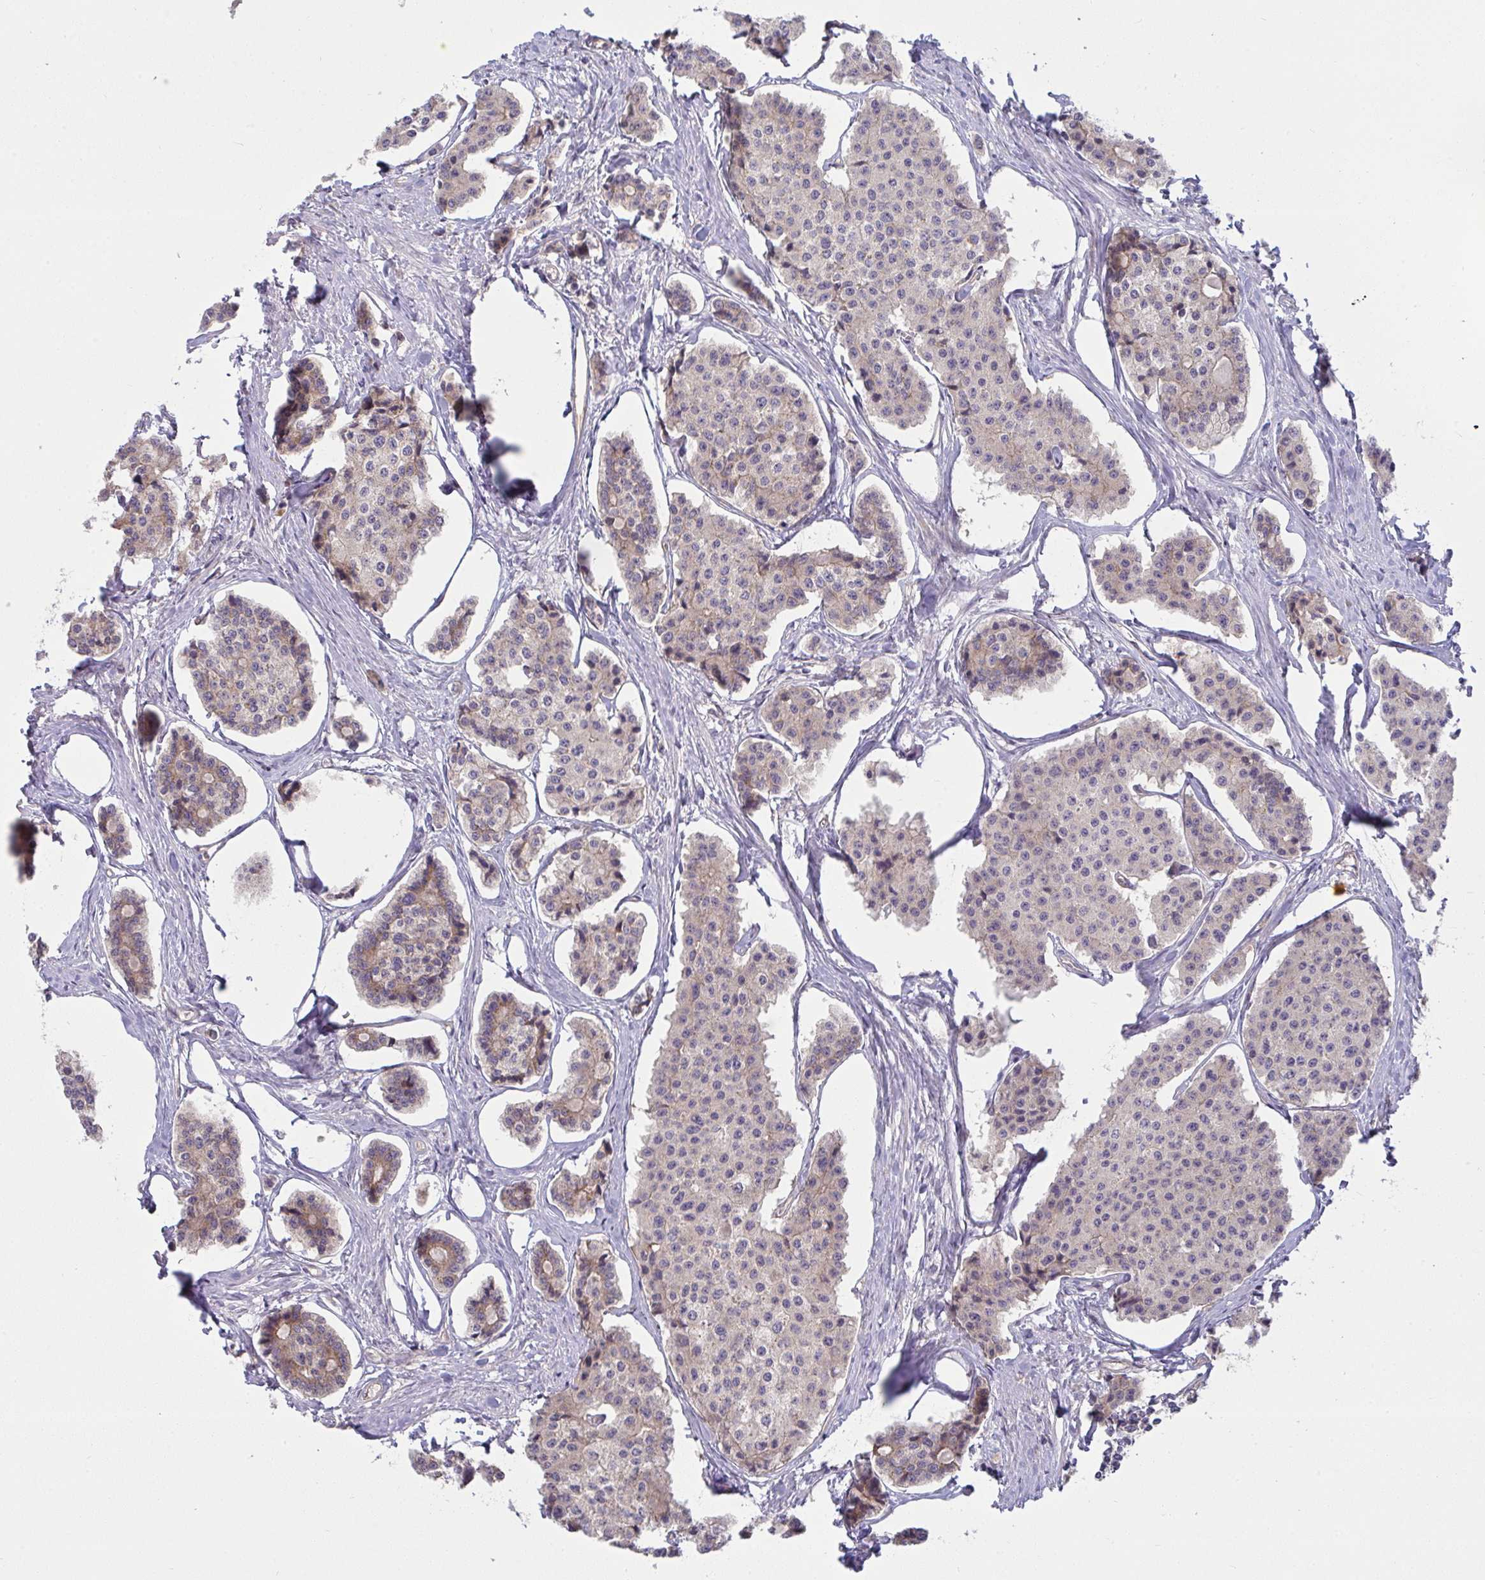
{"staining": {"intensity": "weak", "quantity": ">75%", "location": "cytoplasmic/membranous"}, "tissue": "carcinoid", "cell_type": "Tumor cells", "image_type": "cancer", "snomed": [{"axis": "morphology", "description": "Carcinoid, malignant, NOS"}, {"axis": "topography", "description": "Small intestine"}], "caption": "Immunohistochemical staining of carcinoid (malignant) displays low levels of weak cytoplasmic/membranous positivity in approximately >75% of tumor cells. The staining is performed using DAB brown chromogen to label protein expression. The nuclei are counter-stained blue using hematoxylin.", "gene": "CASP9", "patient": {"sex": "female", "age": 65}}